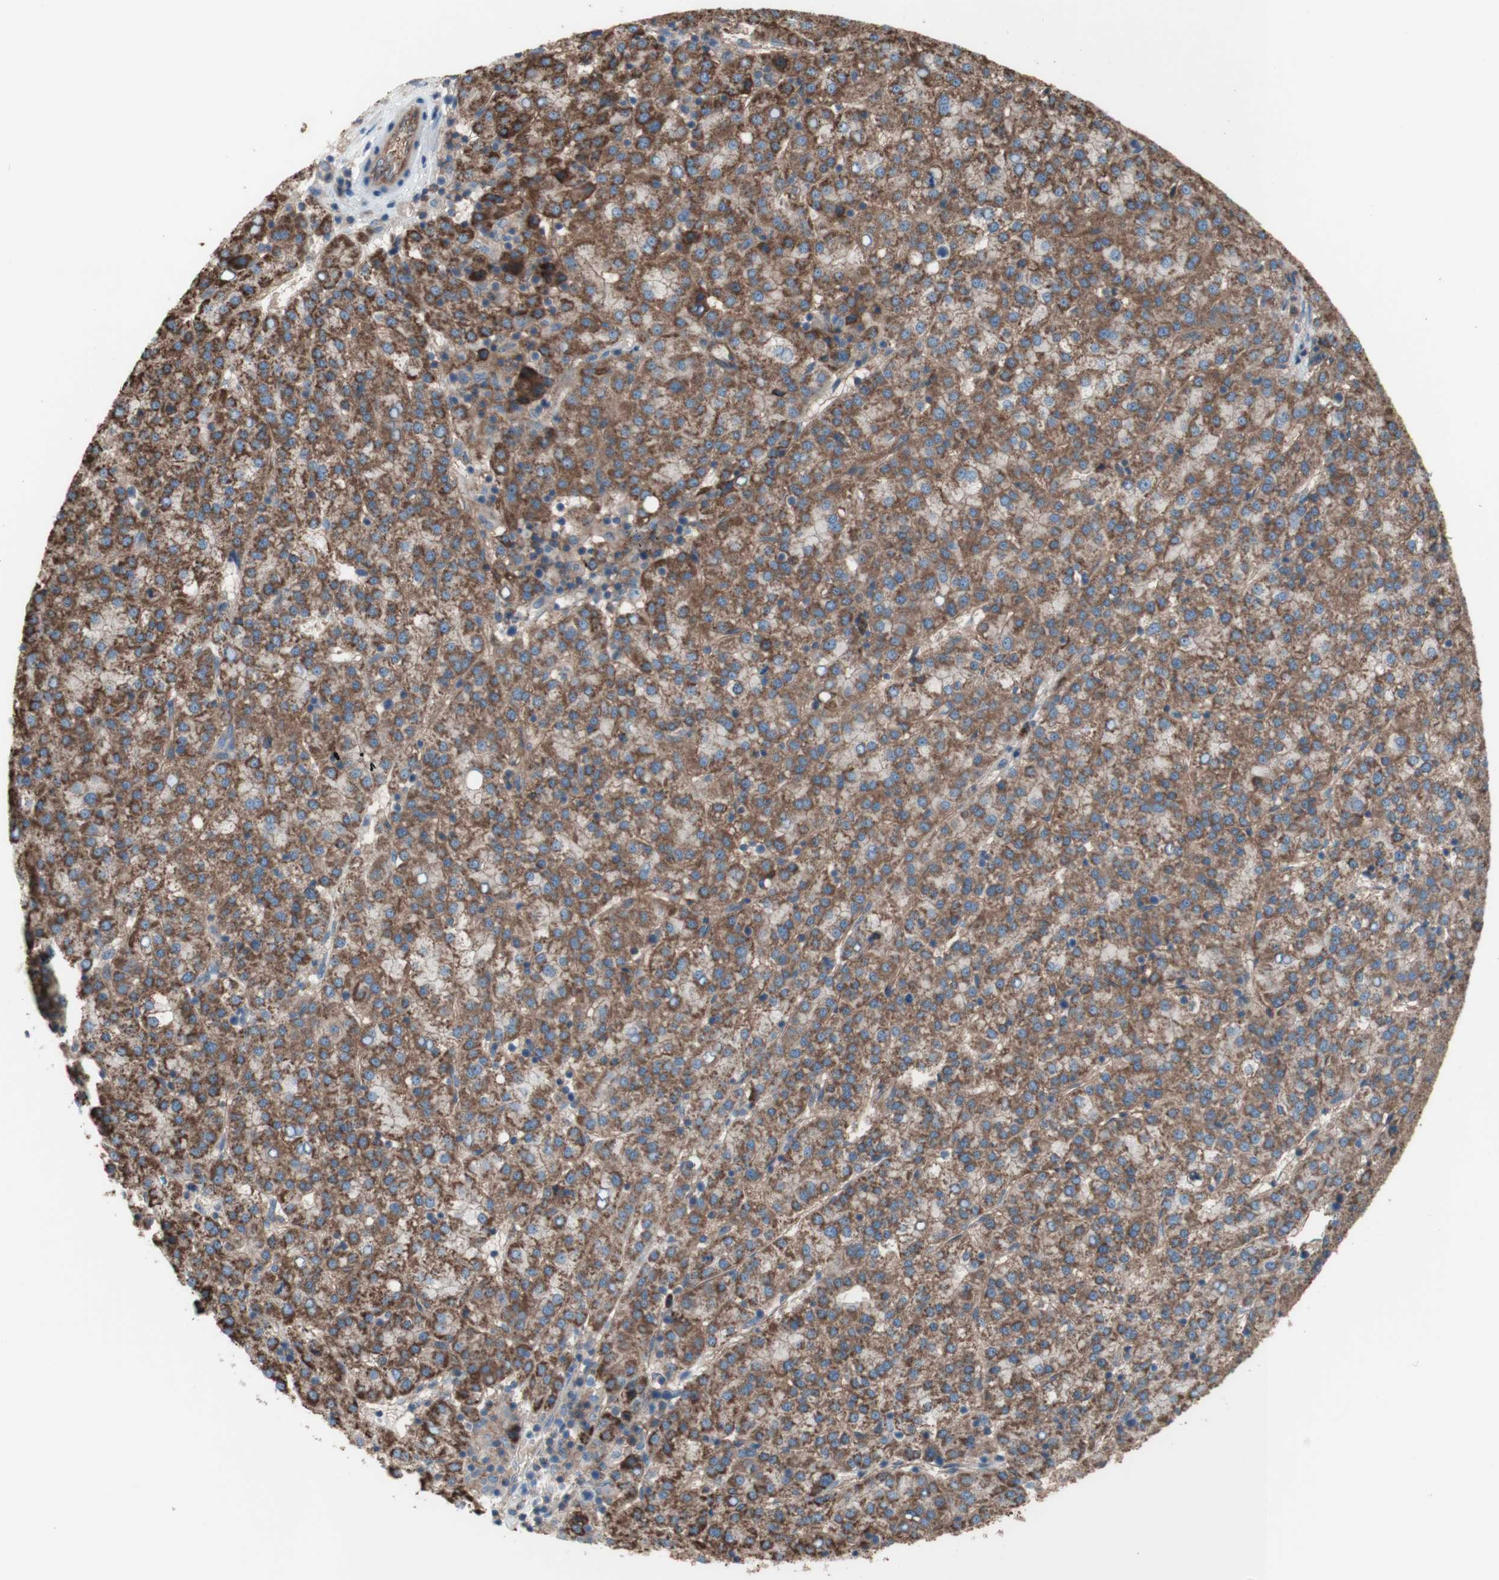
{"staining": {"intensity": "moderate", "quantity": ">75%", "location": "cytoplasmic/membranous"}, "tissue": "liver cancer", "cell_type": "Tumor cells", "image_type": "cancer", "snomed": [{"axis": "morphology", "description": "Carcinoma, Hepatocellular, NOS"}, {"axis": "topography", "description": "Liver"}], "caption": "The photomicrograph reveals a brown stain indicating the presence of a protein in the cytoplasmic/membranous of tumor cells in liver cancer (hepatocellular carcinoma).", "gene": "CD46", "patient": {"sex": "female", "age": 58}}